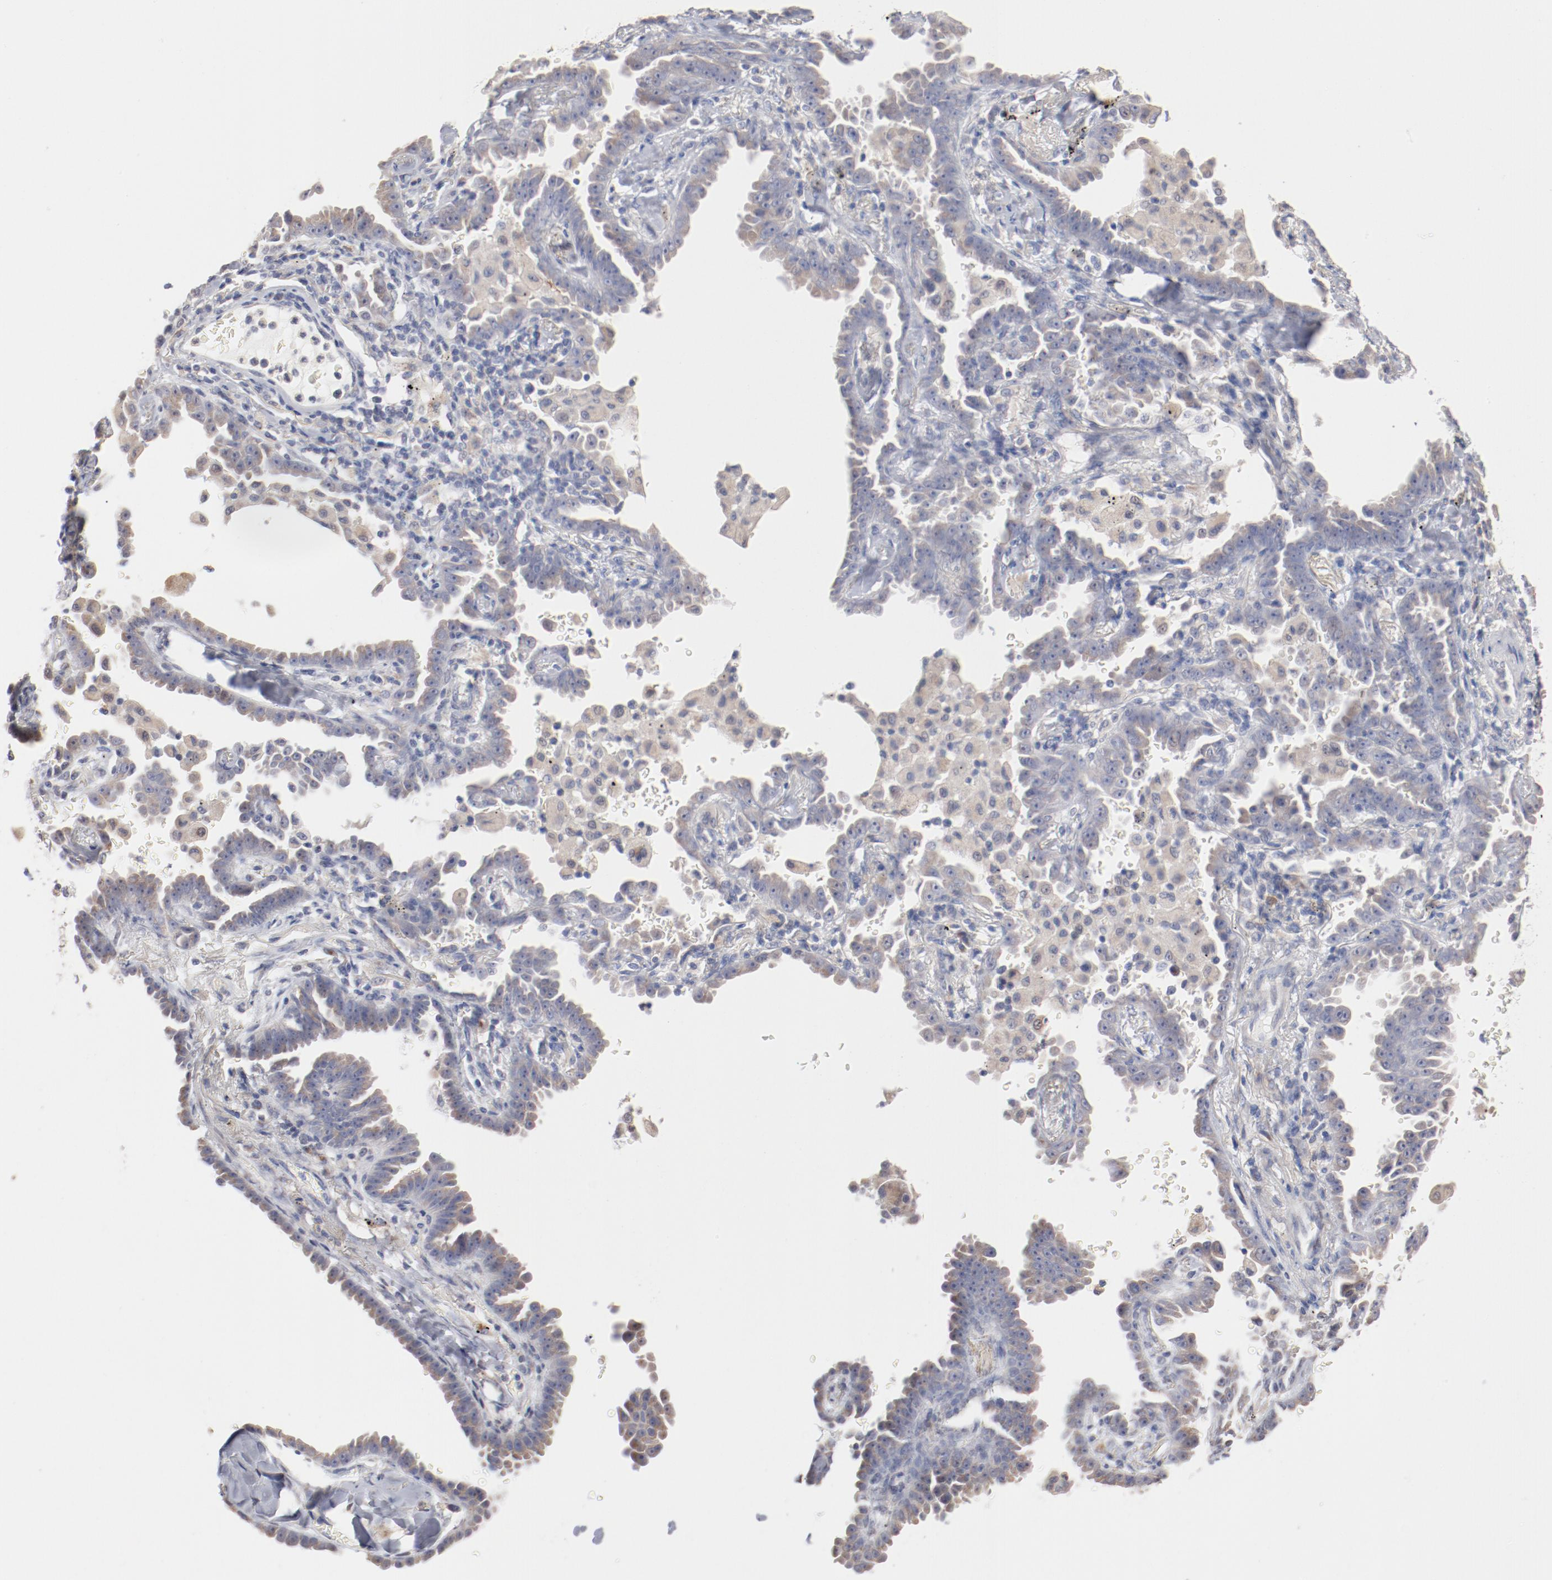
{"staining": {"intensity": "weak", "quantity": ">75%", "location": "cytoplasmic/membranous"}, "tissue": "lung cancer", "cell_type": "Tumor cells", "image_type": "cancer", "snomed": [{"axis": "morphology", "description": "Adenocarcinoma, NOS"}, {"axis": "topography", "description": "Lung"}], "caption": "Protein expression by immunohistochemistry displays weak cytoplasmic/membranous expression in about >75% of tumor cells in lung cancer.", "gene": "AK7", "patient": {"sex": "female", "age": 64}}